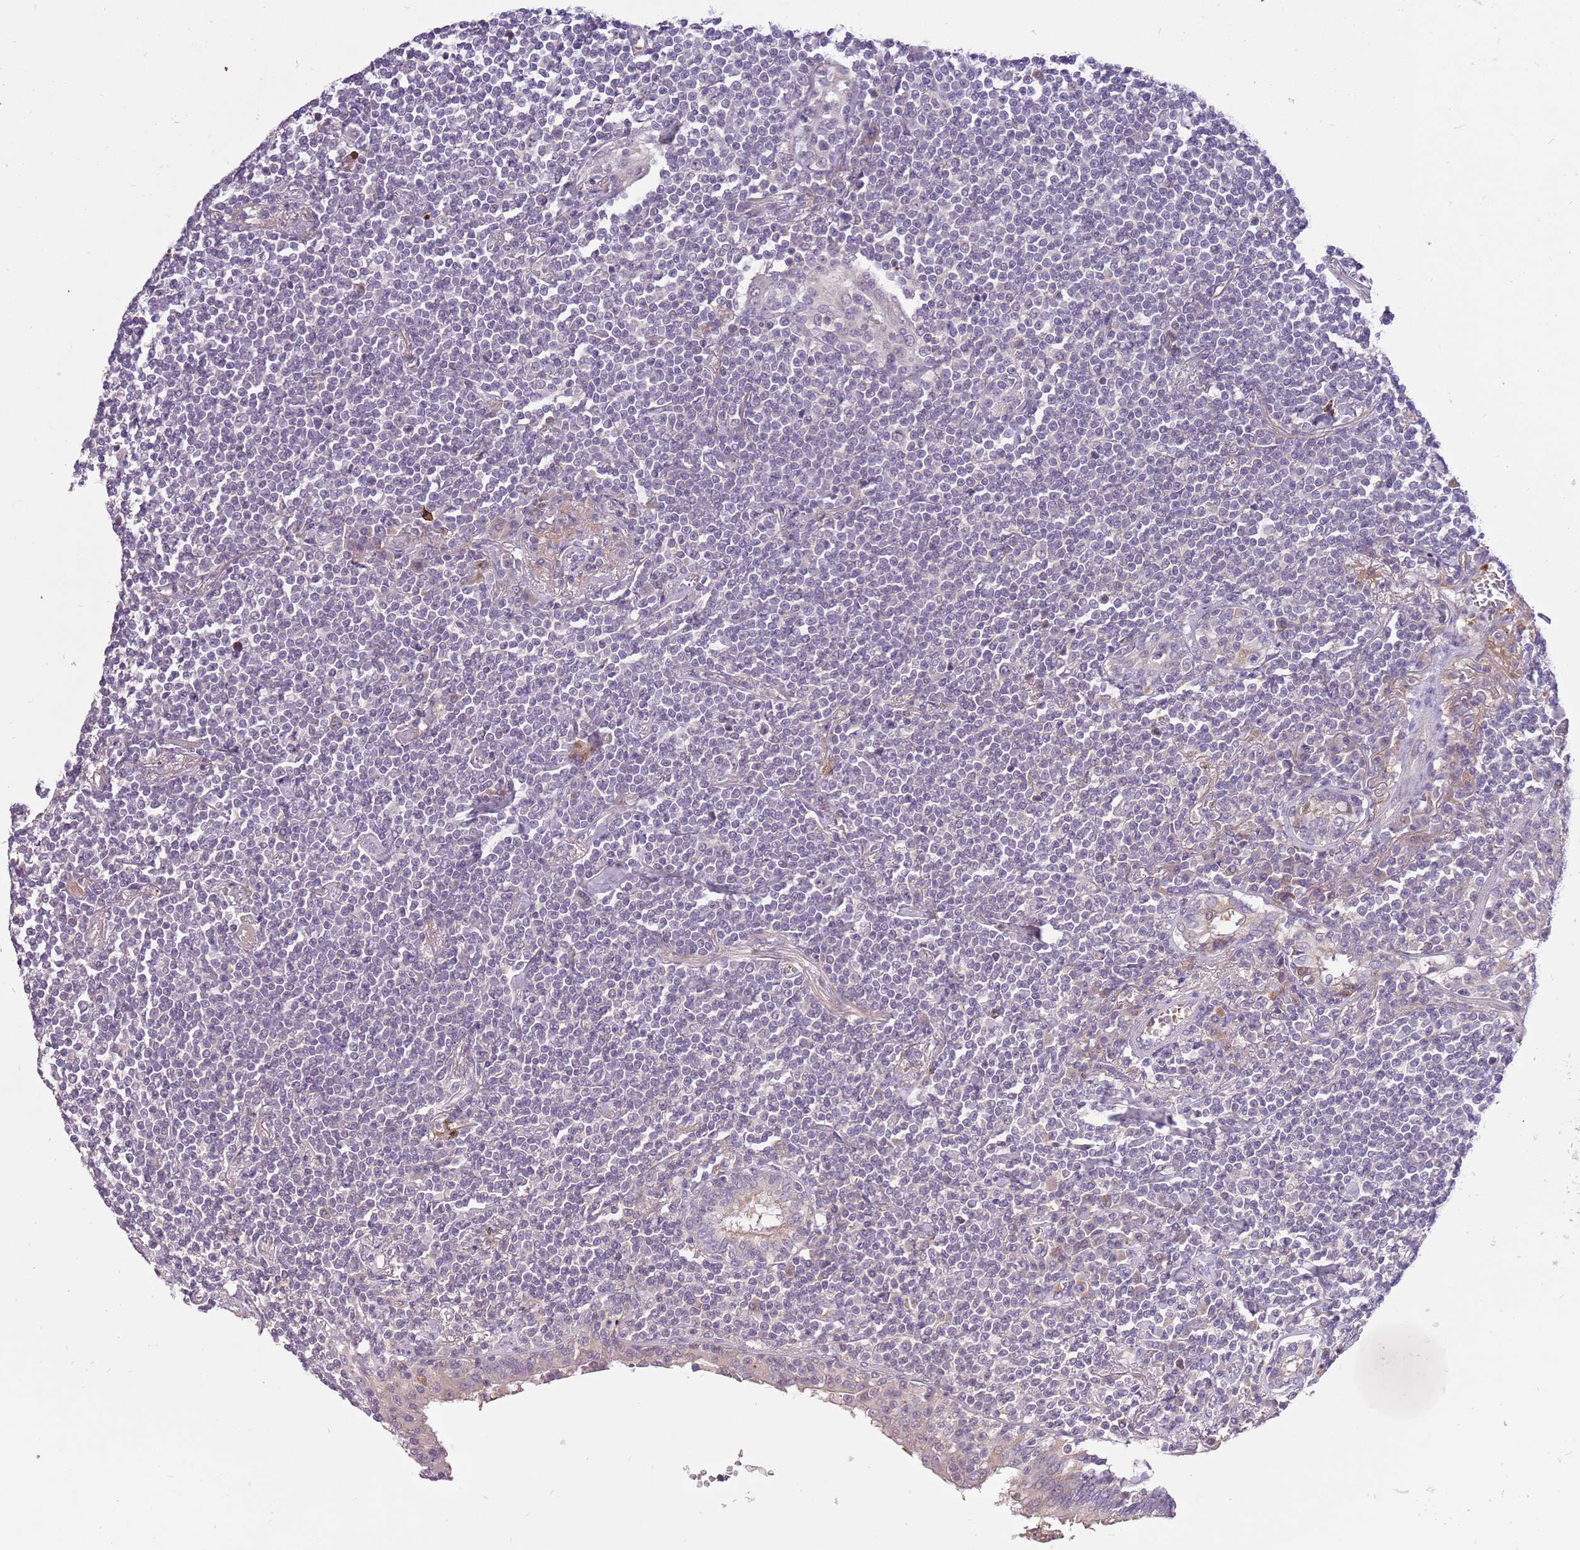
{"staining": {"intensity": "negative", "quantity": "none", "location": "none"}, "tissue": "lymphoma", "cell_type": "Tumor cells", "image_type": "cancer", "snomed": [{"axis": "morphology", "description": "Malignant lymphoma, non-Hodgkin's type, Low grade"}, {"axis": "topography", "description": "Lung"}], "caption": "Tumor cells are negative for protein expression in human lymphoma.", "gene": "SCAMP5", "patient": {"sex": "female", "age": 71}}